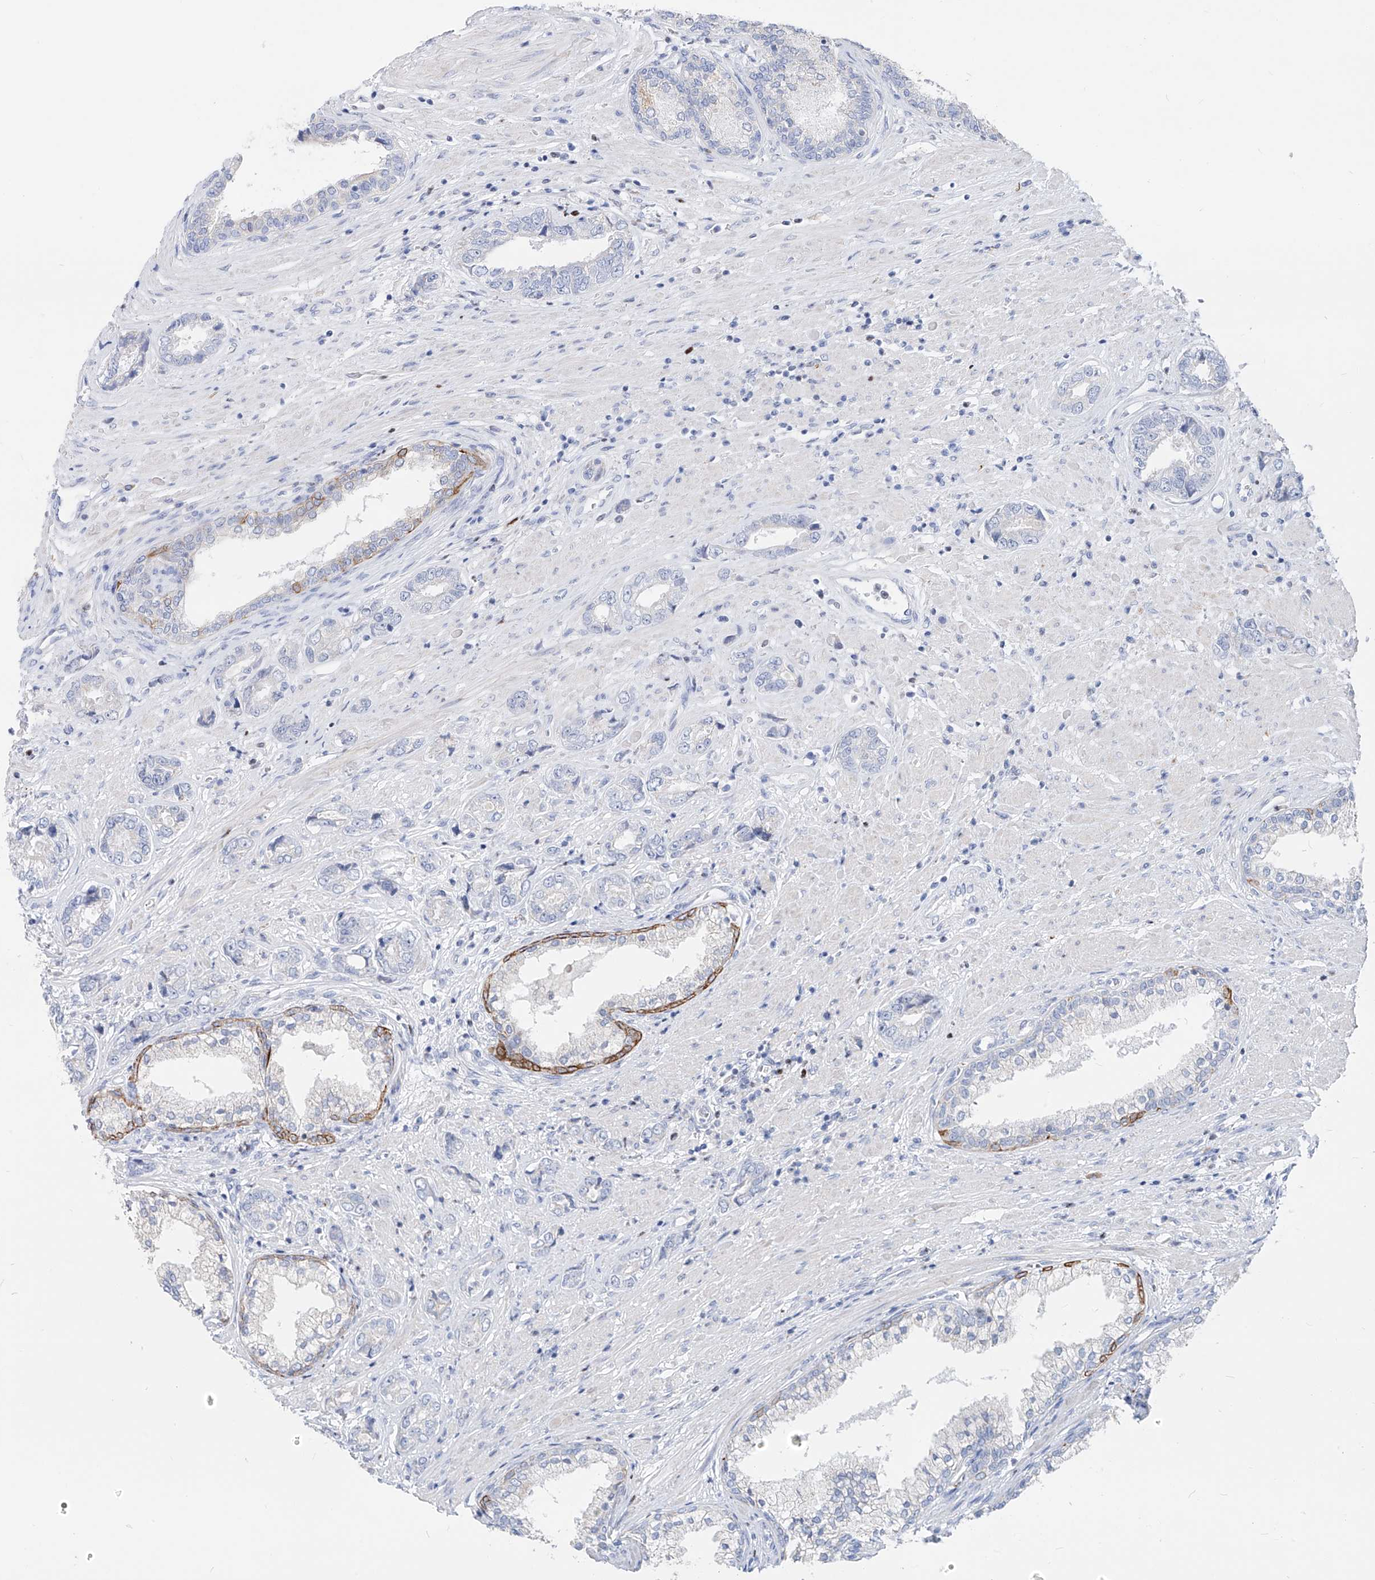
{"staining": {"intensity": "negative", "quantity": "none", "location": "none"}, "tissue": "prostate cancer", "cell_type": "Tumor cells", "image_type": "cancer", "snomed": [{"axis": "morphology", "description": "Adenocarcinoma, High grade"}, {"axis": "topography", "description": "Prostate"}], "caption": "DAB immunohistochemical staining of human high-grade adenocarcinoma (prostate) shows no significant positivity in tumor cells. (DAB (3,3'-diaminobenzidine) immunohistochemistry with hematoxylin counter stain).", "gene": "FRS3", "patient": {"sex": "male", "age": 61}}